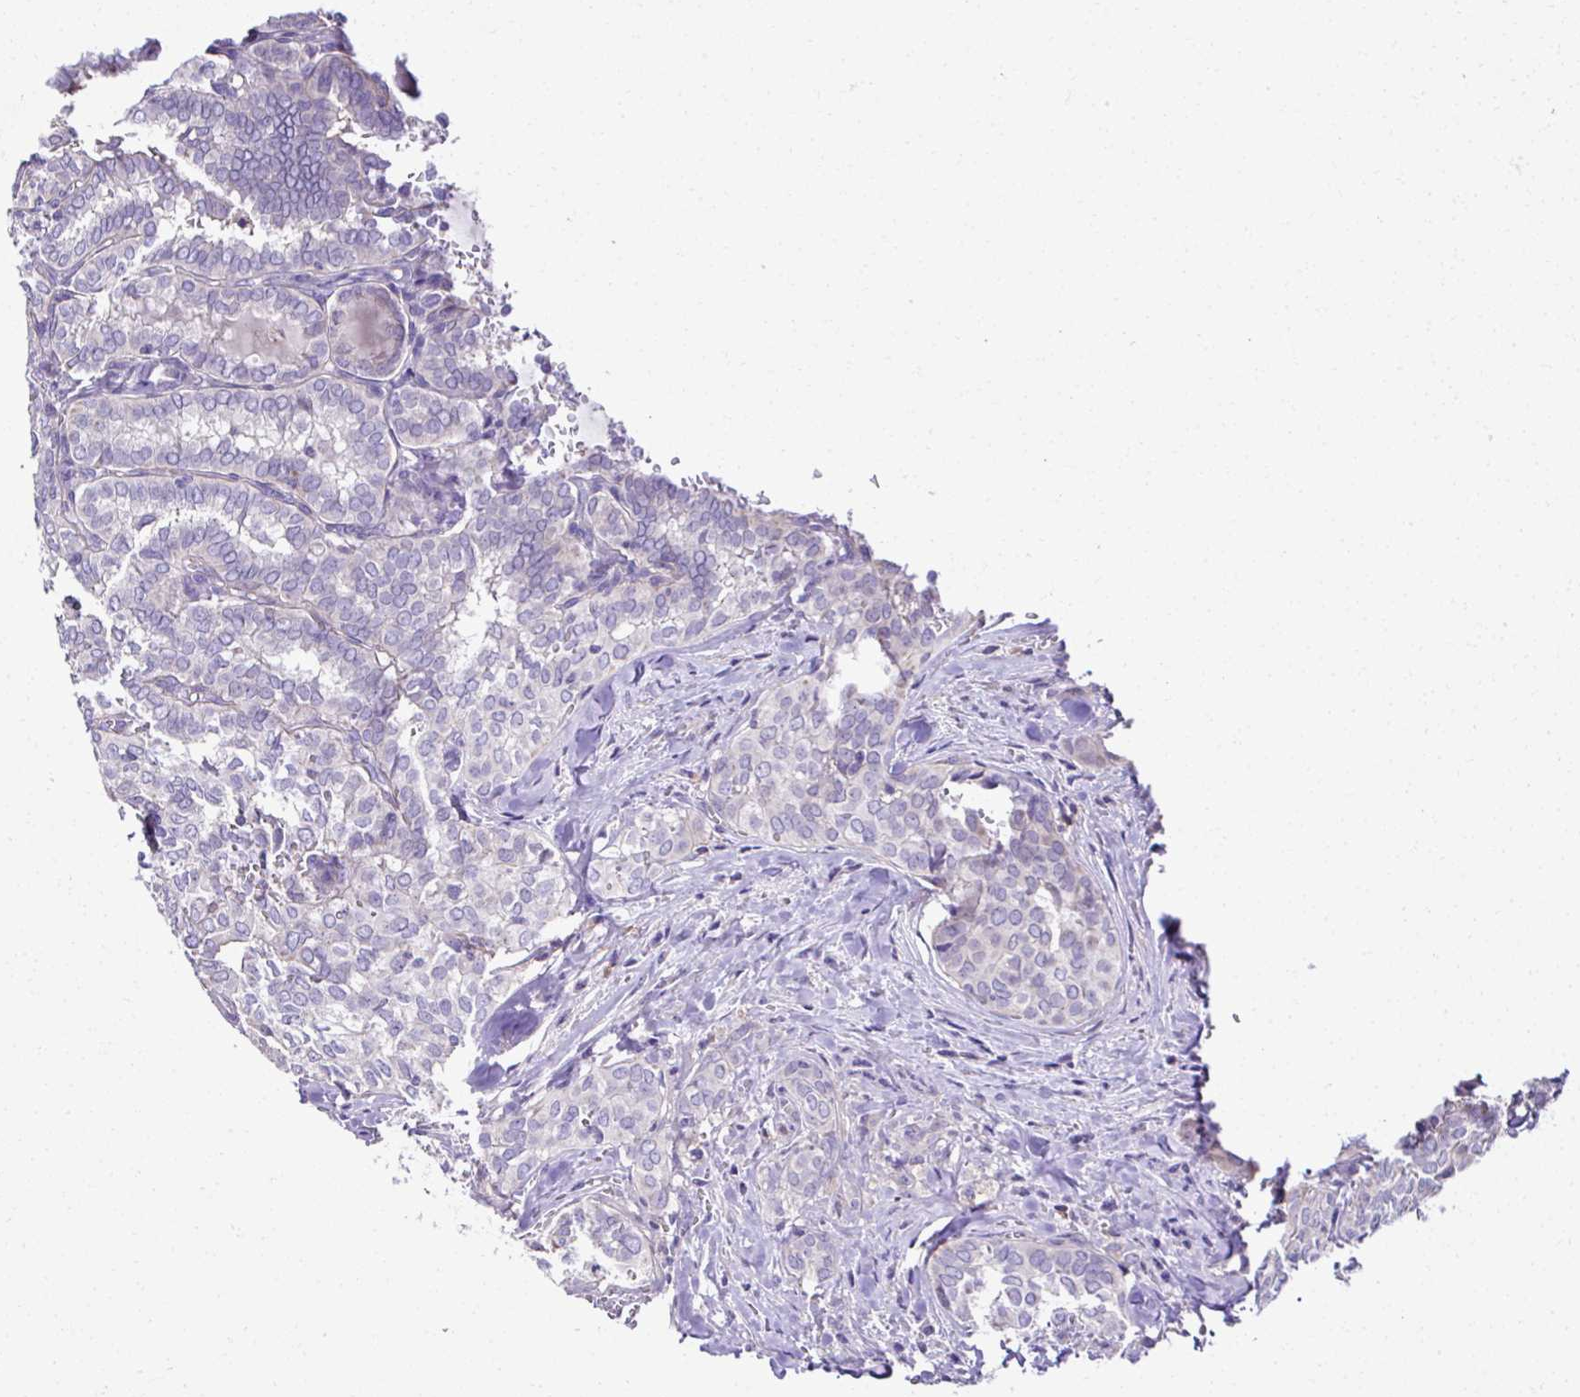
{"staining": {"intensity": "negative", "quantity": "none", "location": "none"}, "tissue": "thyroid cancer", "cell_type": "Tumor cells", "image_type": "cancer", "snomed": [{"axis": "morphology", "description": "Papillary adenocarcinoma, NOS"}, {"axis": "topography", "description": "Thyroid gland"}], "caption": "IHC image of neoplastic tissue: thyroid cancer (papillary adenocarcinoma) stained with DAB (3,3'-diaminobenzidine) displays no significant protein positivity in tumor cells.", "gene": "CCDC85C", "patient": {"sex": "female", "age": 30}}